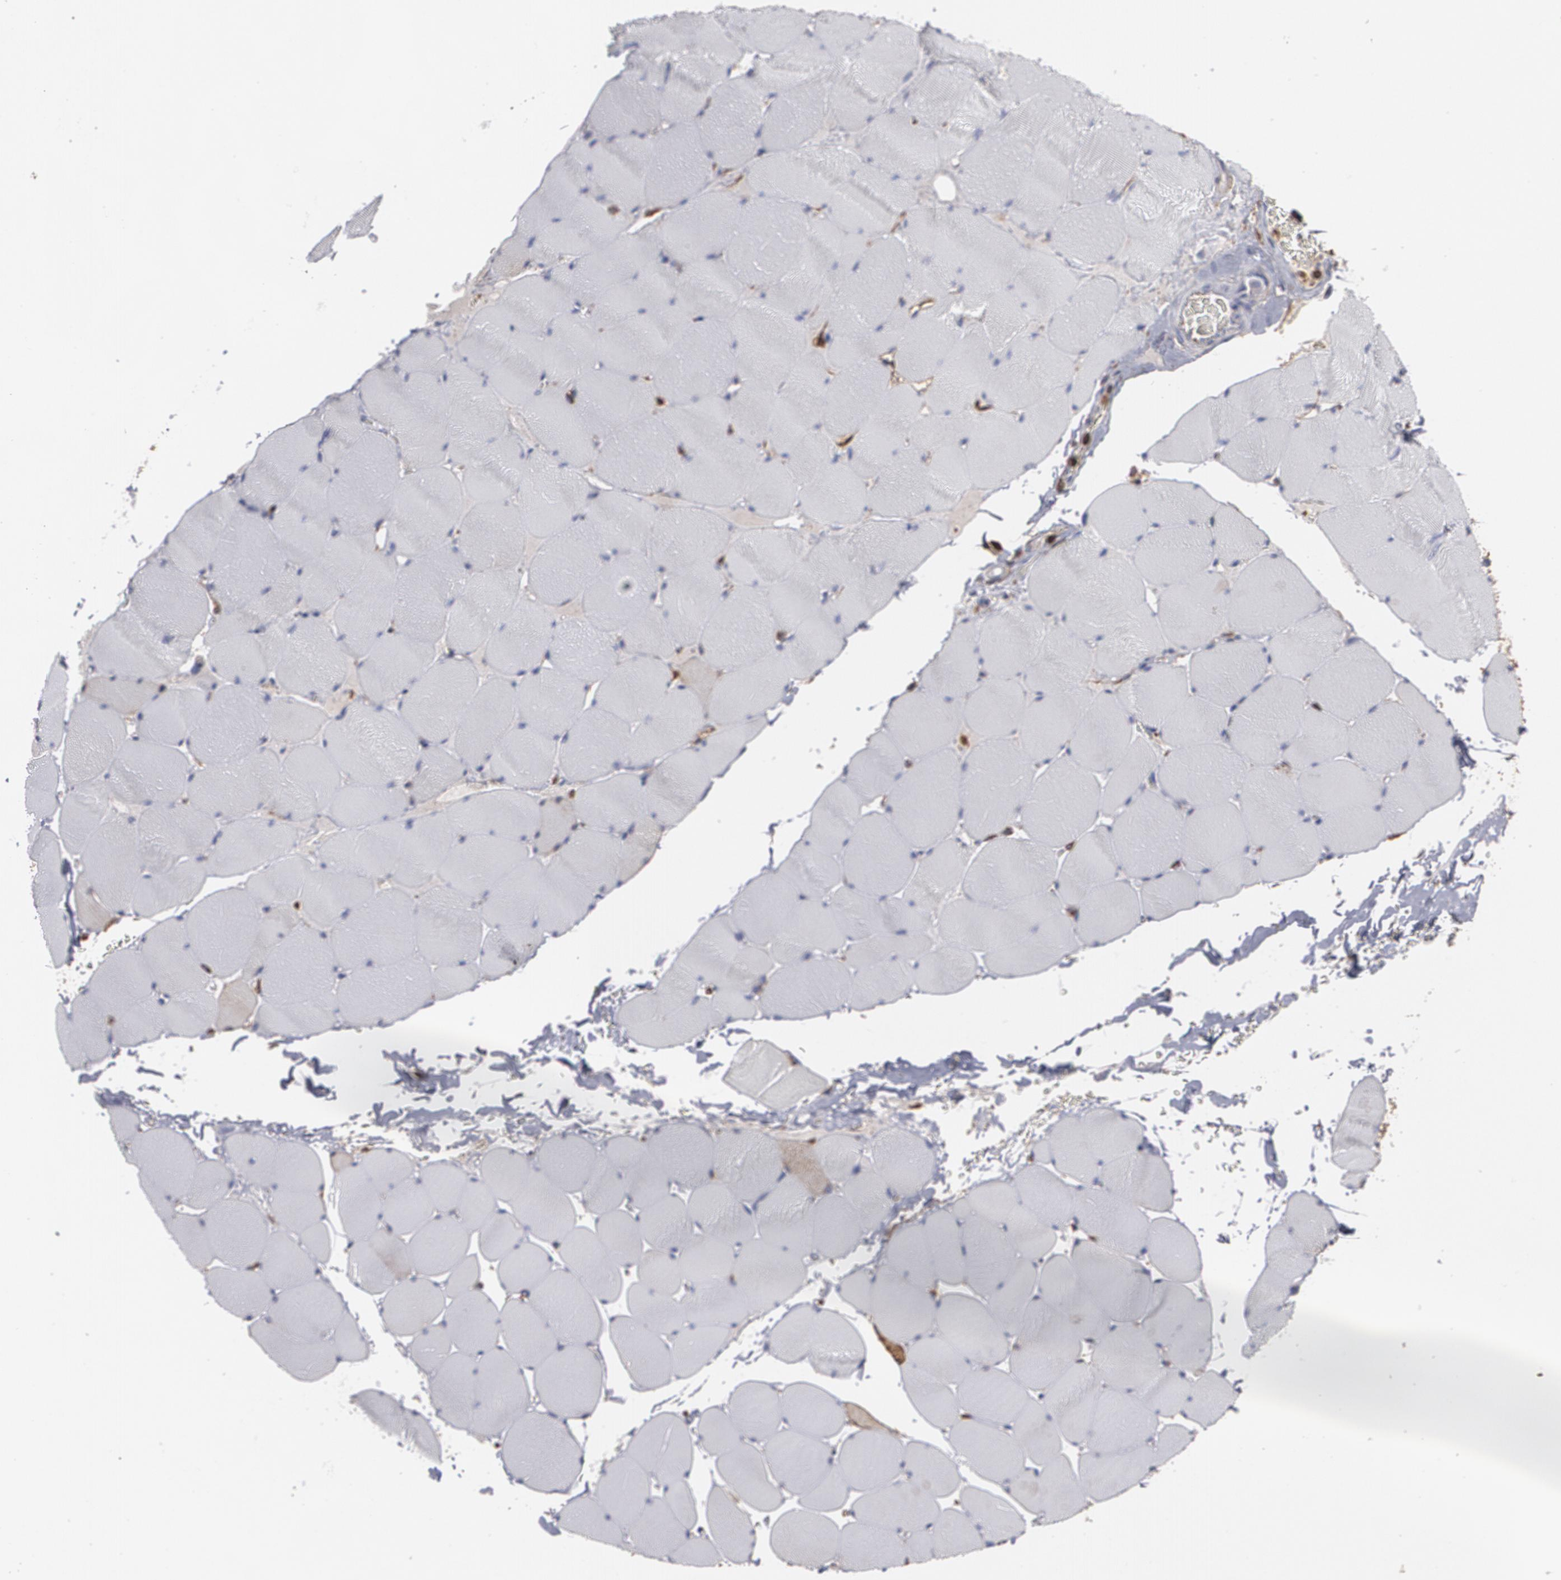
{"staining": {"intensity": "negative", "quantity": "none", "location": "none"}, "tissue": "skeletal muscle", "cell_type": "Myocytes", "image_type": "normal", "snomed": [{"axis": "morphology", "description": "Normal tissue, NOS"}, {"axis": "topography", "description": "Skeletal muscle"}], "caption": "Skeletal muscle was stained to show a protein in brown. There is no significant expression in myocytes.", "gene": "ODC1", "patient": {"sex": "male", "age": 62}}